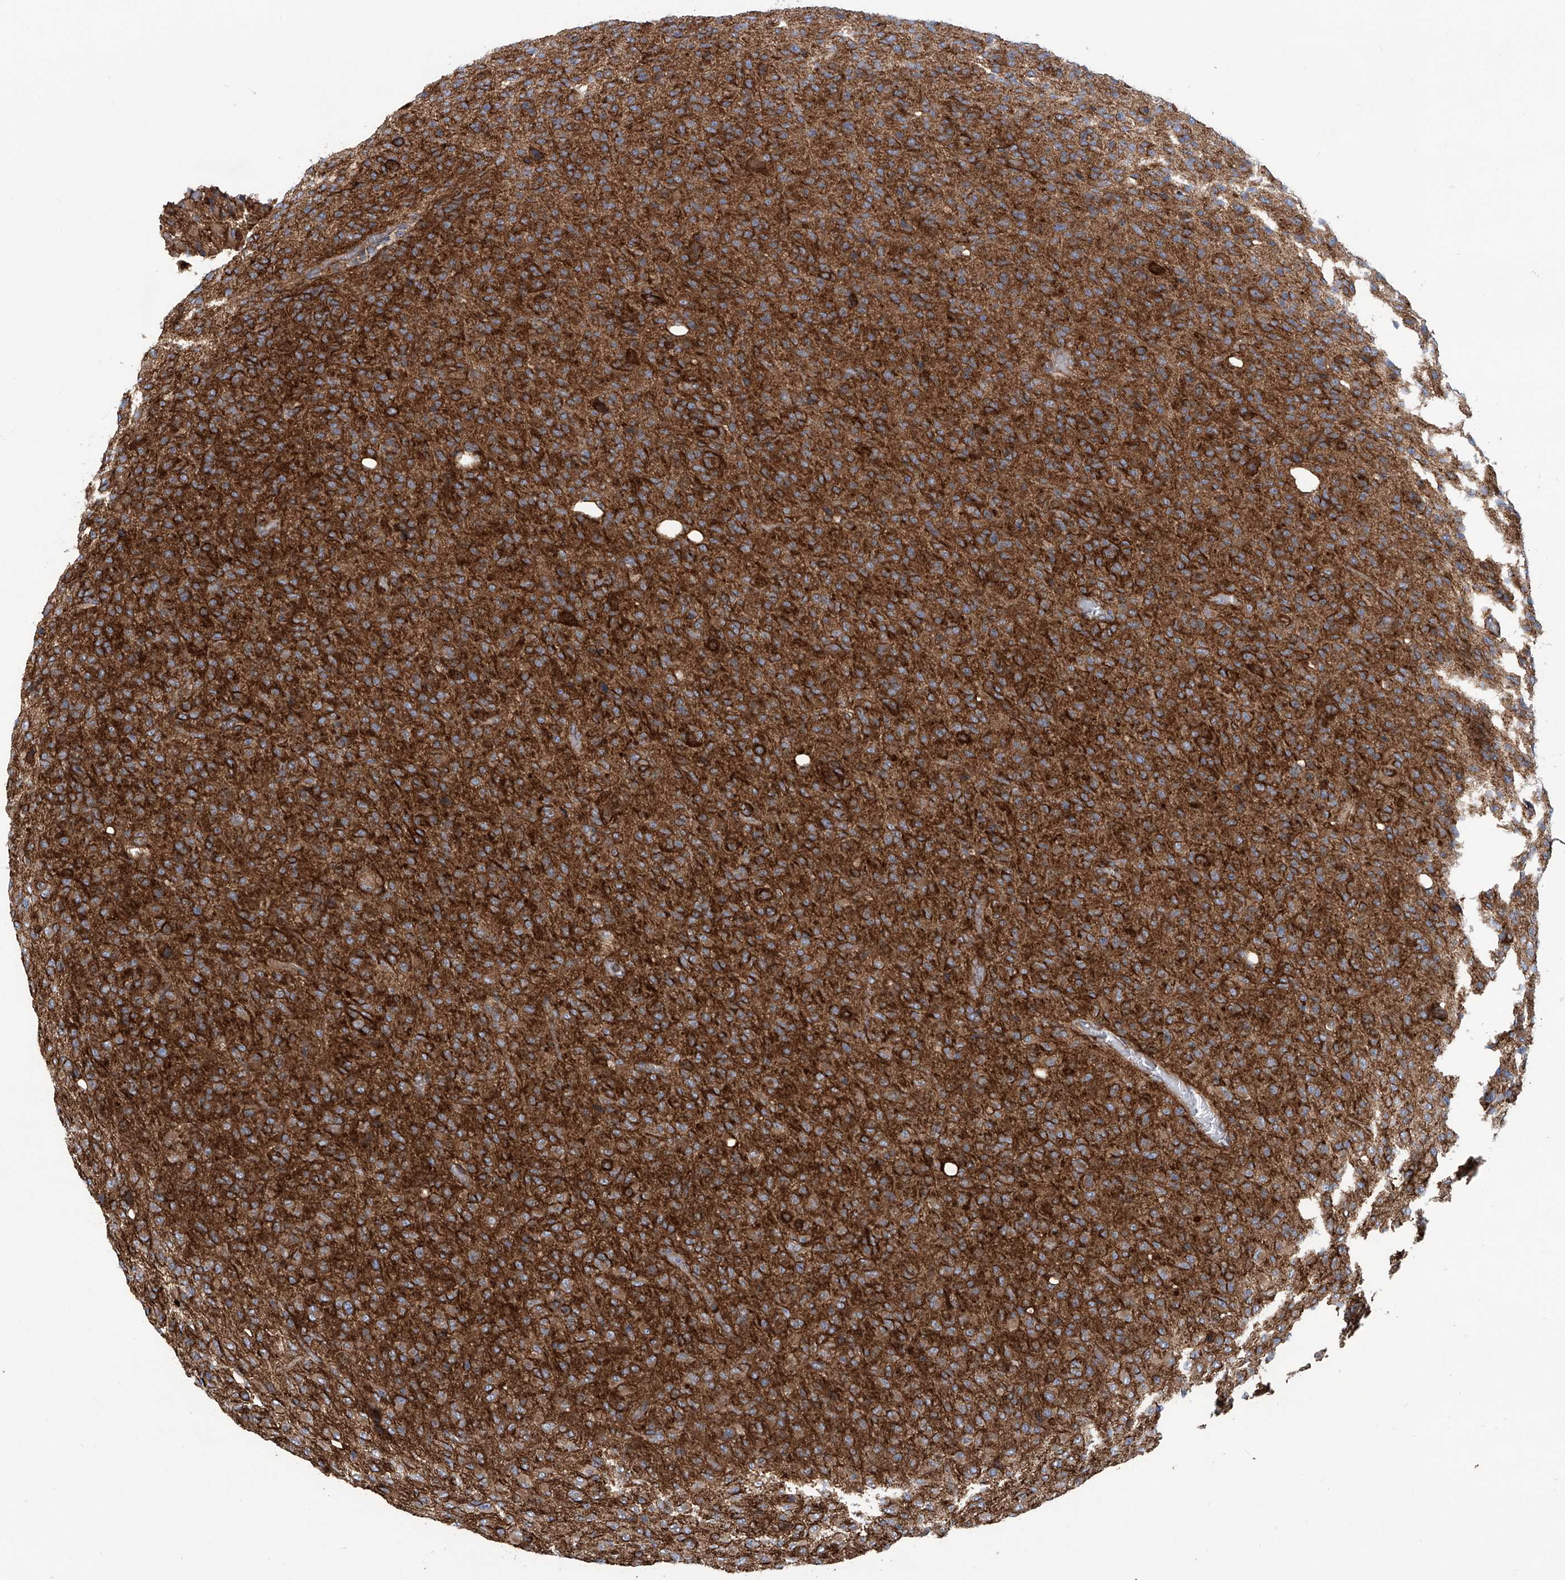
{"staining": {"intensity": "strong", "quantity": ">75%", "location": "cytoplasmic/membranous"}, "tissue": "glioma", "cell_type": "Tumor cells", "image_type": "cancer", "snomed": [{"axis": "morphology", "description": "Glioma, malignant, High grade"}, {"axis": "topography", "description": "Brain"}], "caption": "A brown stain labels strong cytoplasmic/membranous positivity of a protein in human high-grade glioma (malignant) tumor cells. (DAB (3,3'-diaminobenzidine) IHC, brown staining for protein, blue staining for nuclei).", "gene": "SENP2", "patient": {"sex": "female", "age": 57}}